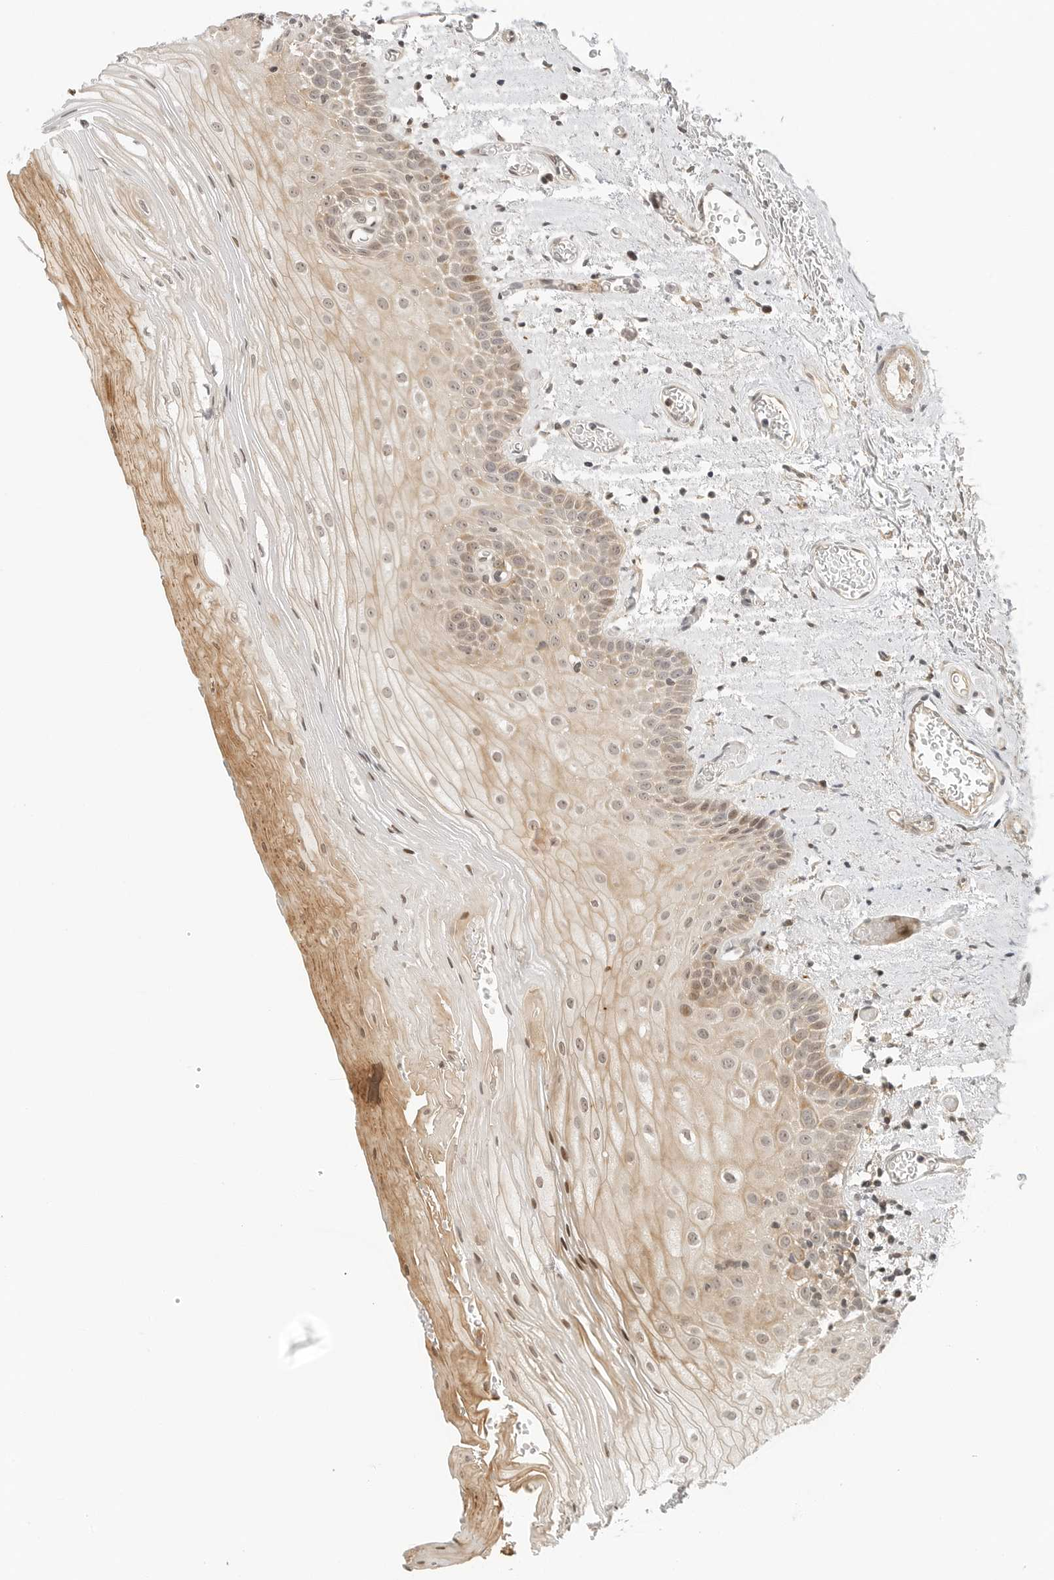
{"staining": {"intensity": "weak", "quantity": "25%-75%", "location": "cytoplasmic/membranous,nuclear"}, "tissue": "oral mucosa", "cell_type": "Squamous epithelial cells", "image_type": "normal", "snomed": [{"axis": "morphology", "description": "Normal tissue, NOS"}, {"axis": "topography", "description": "Oral tissue"}], "caption": "The immunohistochemical stain labels weak cytoplasmic/membranous,nuclear expression in squamous epithelial cells of normal oral mucosa. The staining is performed using DAB brown chromogen to label protein expression. The nuclei are counter-stained blue using hematoxylin.", "gene": "GEM", "patient": {"sex": "male", "age": 52}}